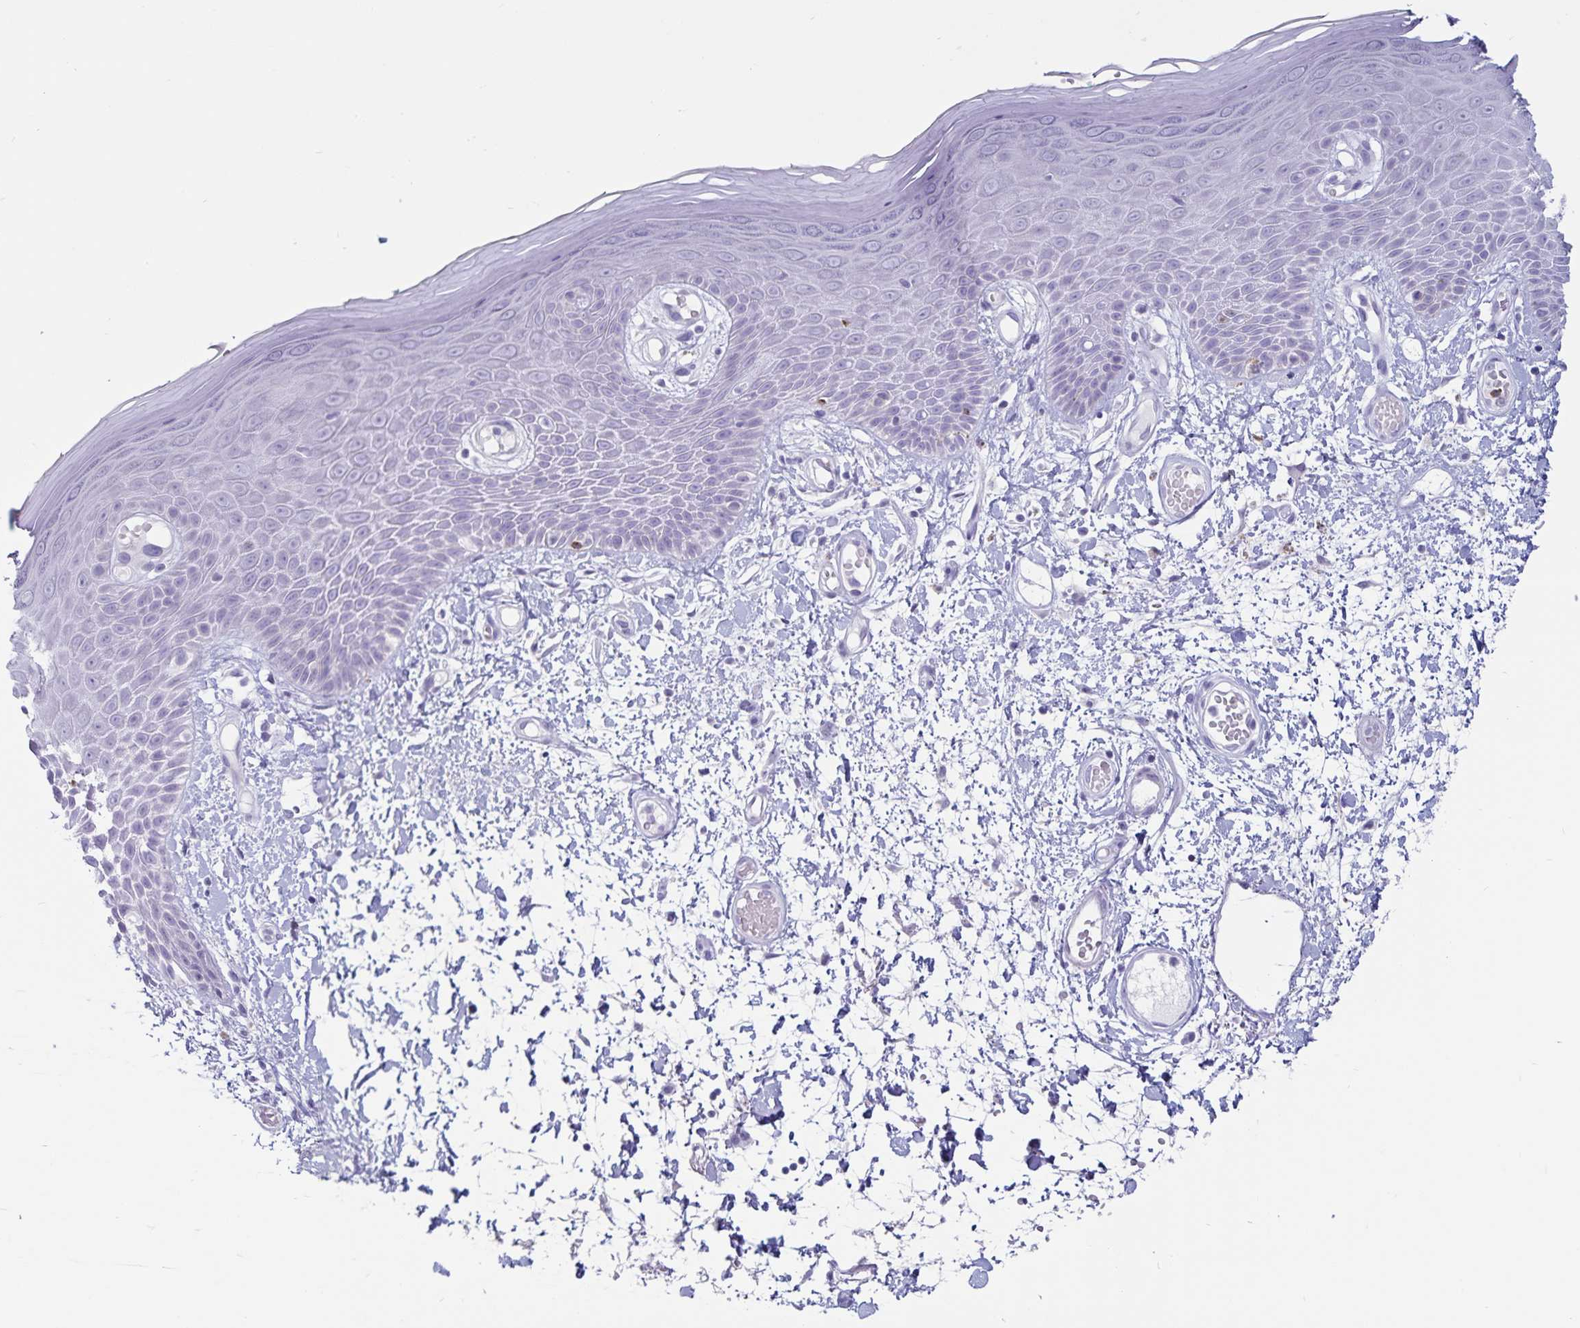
{"staining": {"intensity": "negative", "quantity": "none", "location": "none"}, "tissue": "skin", "cell_type": "Epidermal cells", "image_type": "normal", "snomed": [{"axis": "morphology", "description": "Normal tissue, NOS"}, {"axis": "topography", "description": "Anal"}, {"axis": "topography", "description": "Peripheral nerve tissue"}], "caption": "Epidermal cells show no significant expression in benign skin. (DAB immunohistochemistry (IHC) with hematoxylin counter stain).", "gene": "GNLY", "patient": {"sex": "male", "age": 78}}